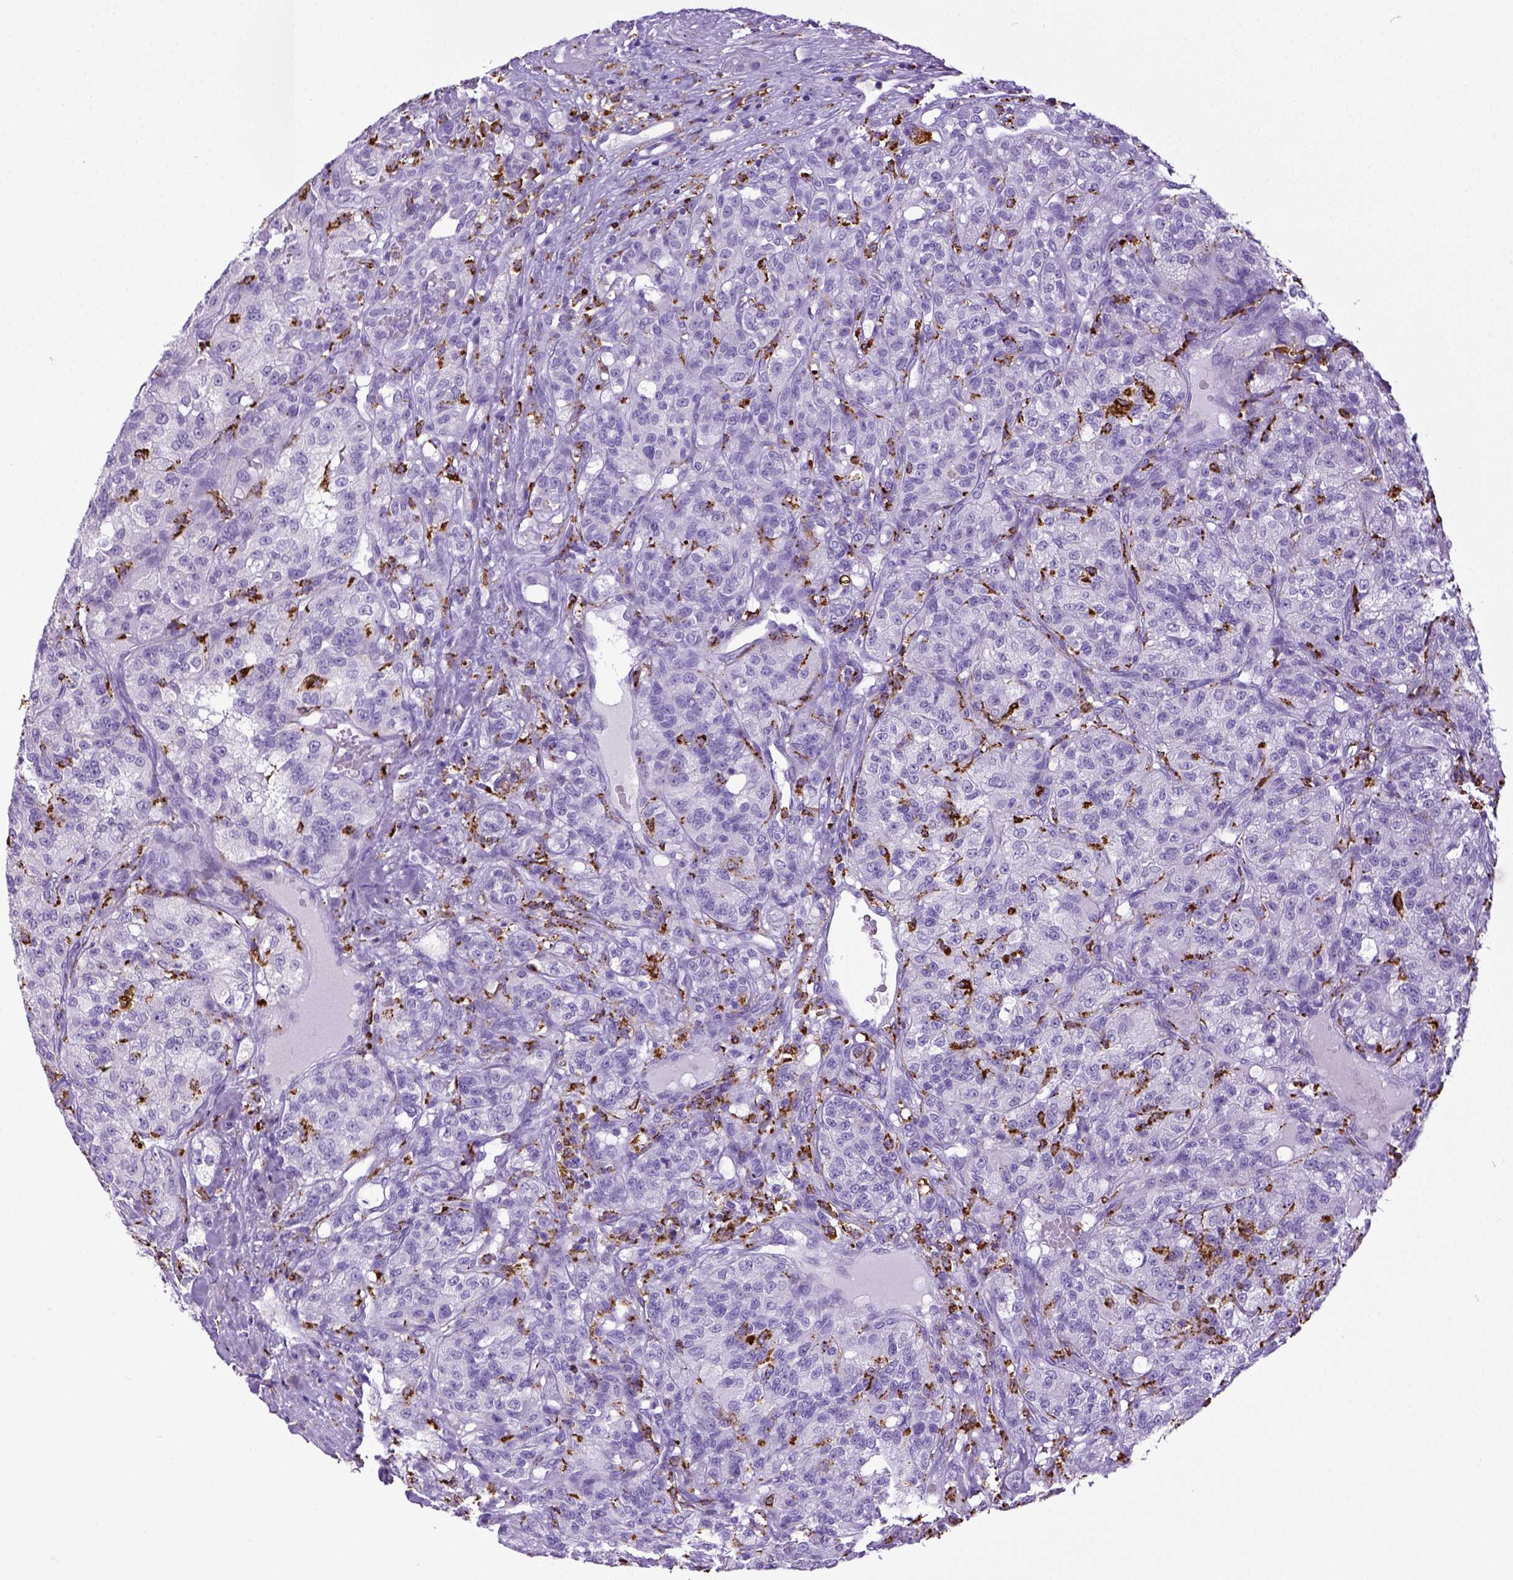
{"staining": {"intensity": "negative", "quantity": "none", "location": "none"}, "tissue": "renal cancer", "cell_type": "Tumor cells", "image_type": "cancer", "snomed": [{"axis": "morphology", "description": "Adenocarcinoma, NOS"}, {"axis": "topography", "description": "Kidney"}], "caption": "This histopathology image is of renal adenocarcinoma stained with immunohistochemistry to label a protein in brown with the nuclei are counter-stained blue. There is no staining in tumor cells.", "gene": "CD68", "patient": {"sex": "female", "age": 63}}